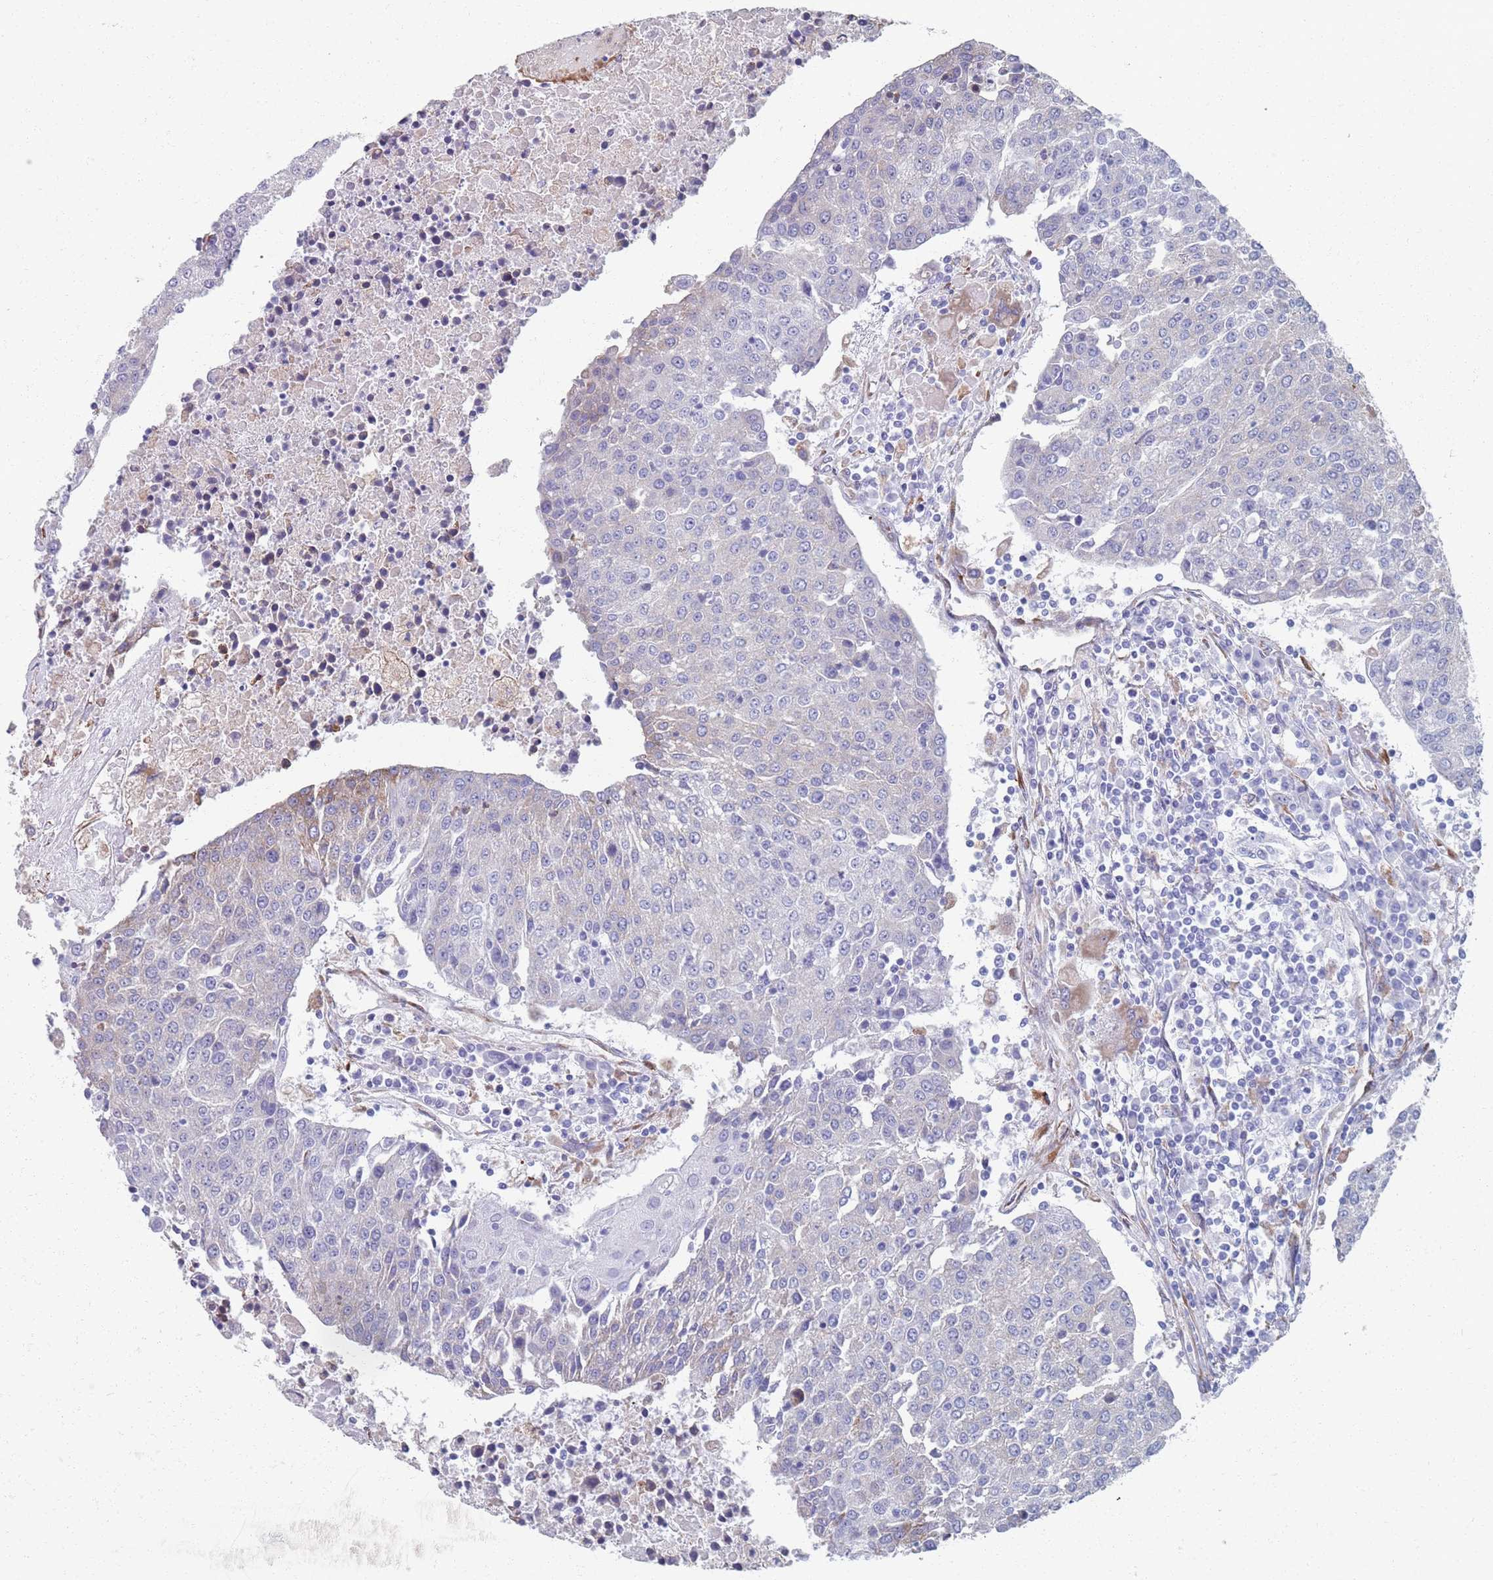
{"staining": {"intensity": "weak", "quantity": "<25%", "location": "cytoplasmic/membranous"}, "tissue": "urothelial cancer", "cell_type": "Tumor cells", "image_type": "cancer", "snomed": [{"axis": "morphology", "description": "Urothelial carcinoma, High grade"}, {"axis": "topography", "description": "Urinary bladder"}], "caption": "Immunohistochemistry (IHC) micrograph of neoplastic tissue: human high-grade urothelial carcinoma stained with DAB (3,3'-diaminobenzidine) shows no significant protein positivity in tumor cells.", "gene": "PLOD1", "patient": {"sex": "female", "age": 85}}